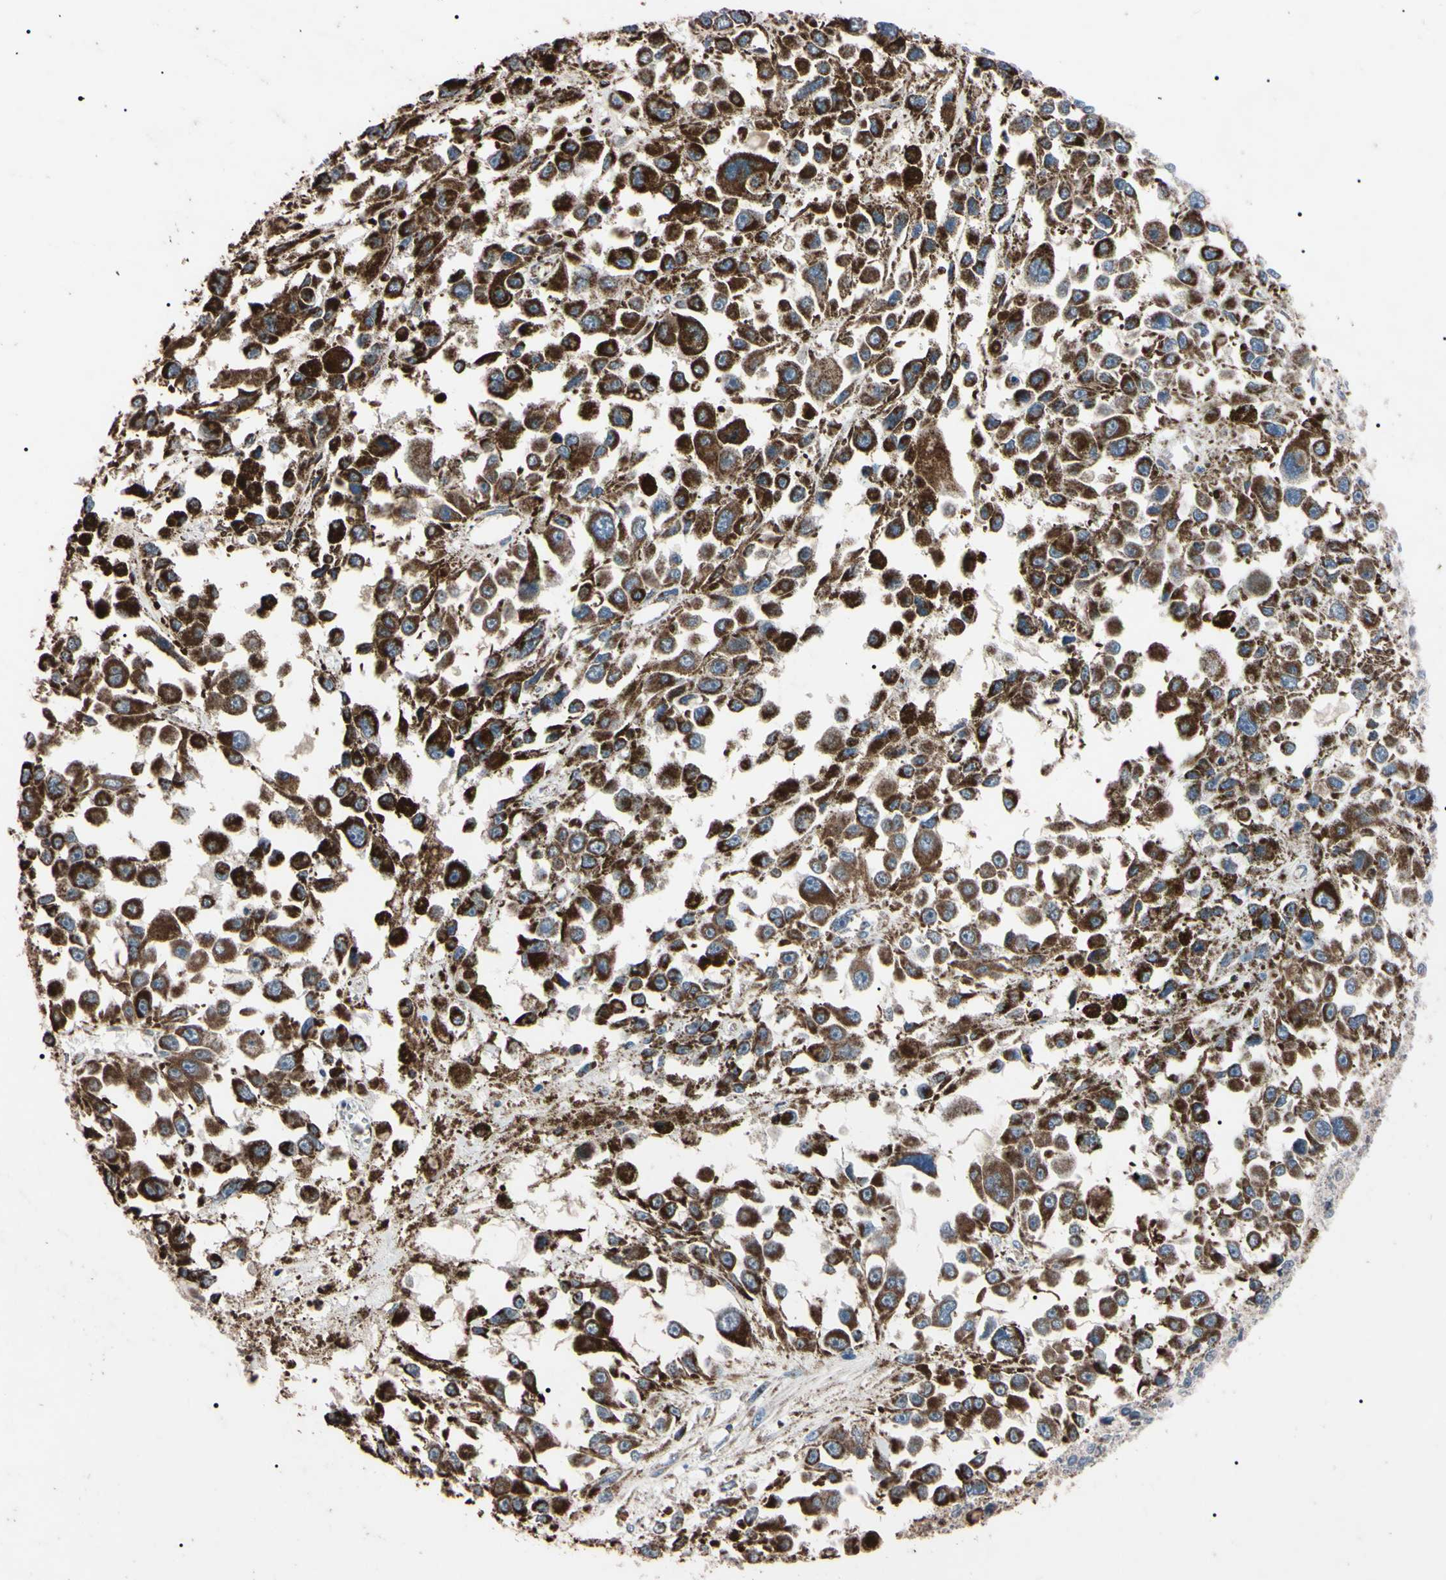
{"staining": {"intensity": "moderate", "quantity": "25%-75%", "location": "cytoplasmic/membranous"}, "tissue": "melanoma", "cell_type": "Tumor cells", "image_type": "cancer", "snomed": [{"axis": "morphology", "description": "Malignant melanoma, Metastatic site"}, {"axis": "topography", "description": "Lymph node"}], "caption": "Immunohistochemistry (IHC) photomicrograph of neoplastic tissue: malignant melanoma (metastatic site) stained using immunohistochemistry displays medium levels of moderate protein expression localized specifically in the cytoplasmic/membranous of tumor cells, appearing as a cytoplasmic/membranous brown color.", "gene": "TNFRSF1A", "patient": {"sex": "male", "age": 59}}